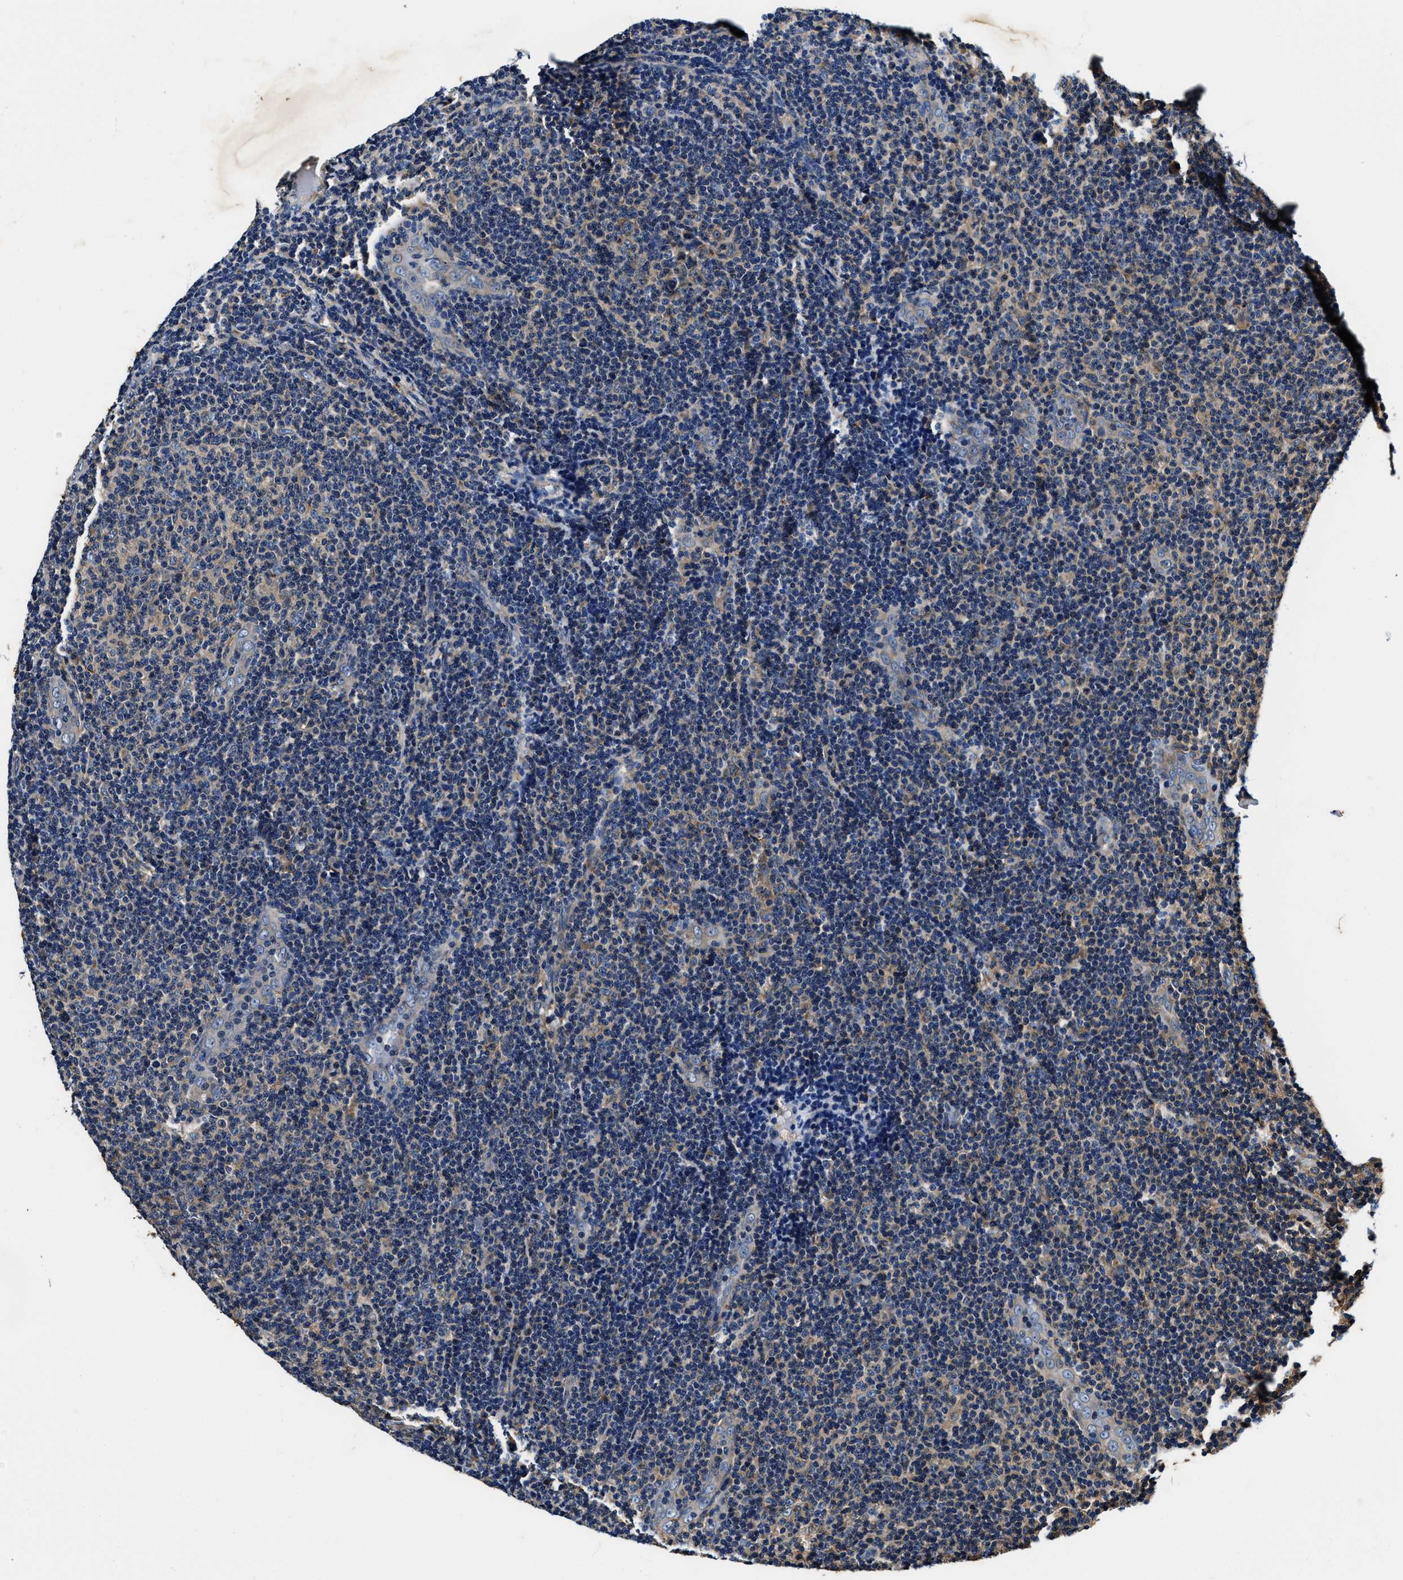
{"staining": {"intensity": "weak", "quantity": "<25%", "location": "cytoplasmic/membranous"}, "tissue": "lymphoma", "cell_type": "Tumor cells", "image_type": "cancer", "snomed": [{"axis": "morphology", "description": "Malignant lymphoma, non-Hodgkin's type, Low grade"}, {"axis": "topography", "description": "Lymph node"}], "caption": "IHC of lymphoma demonstrates no staining in tumor cells.", "gene": "PI4KB", "patient": {"sex": "male", "age": 83}}